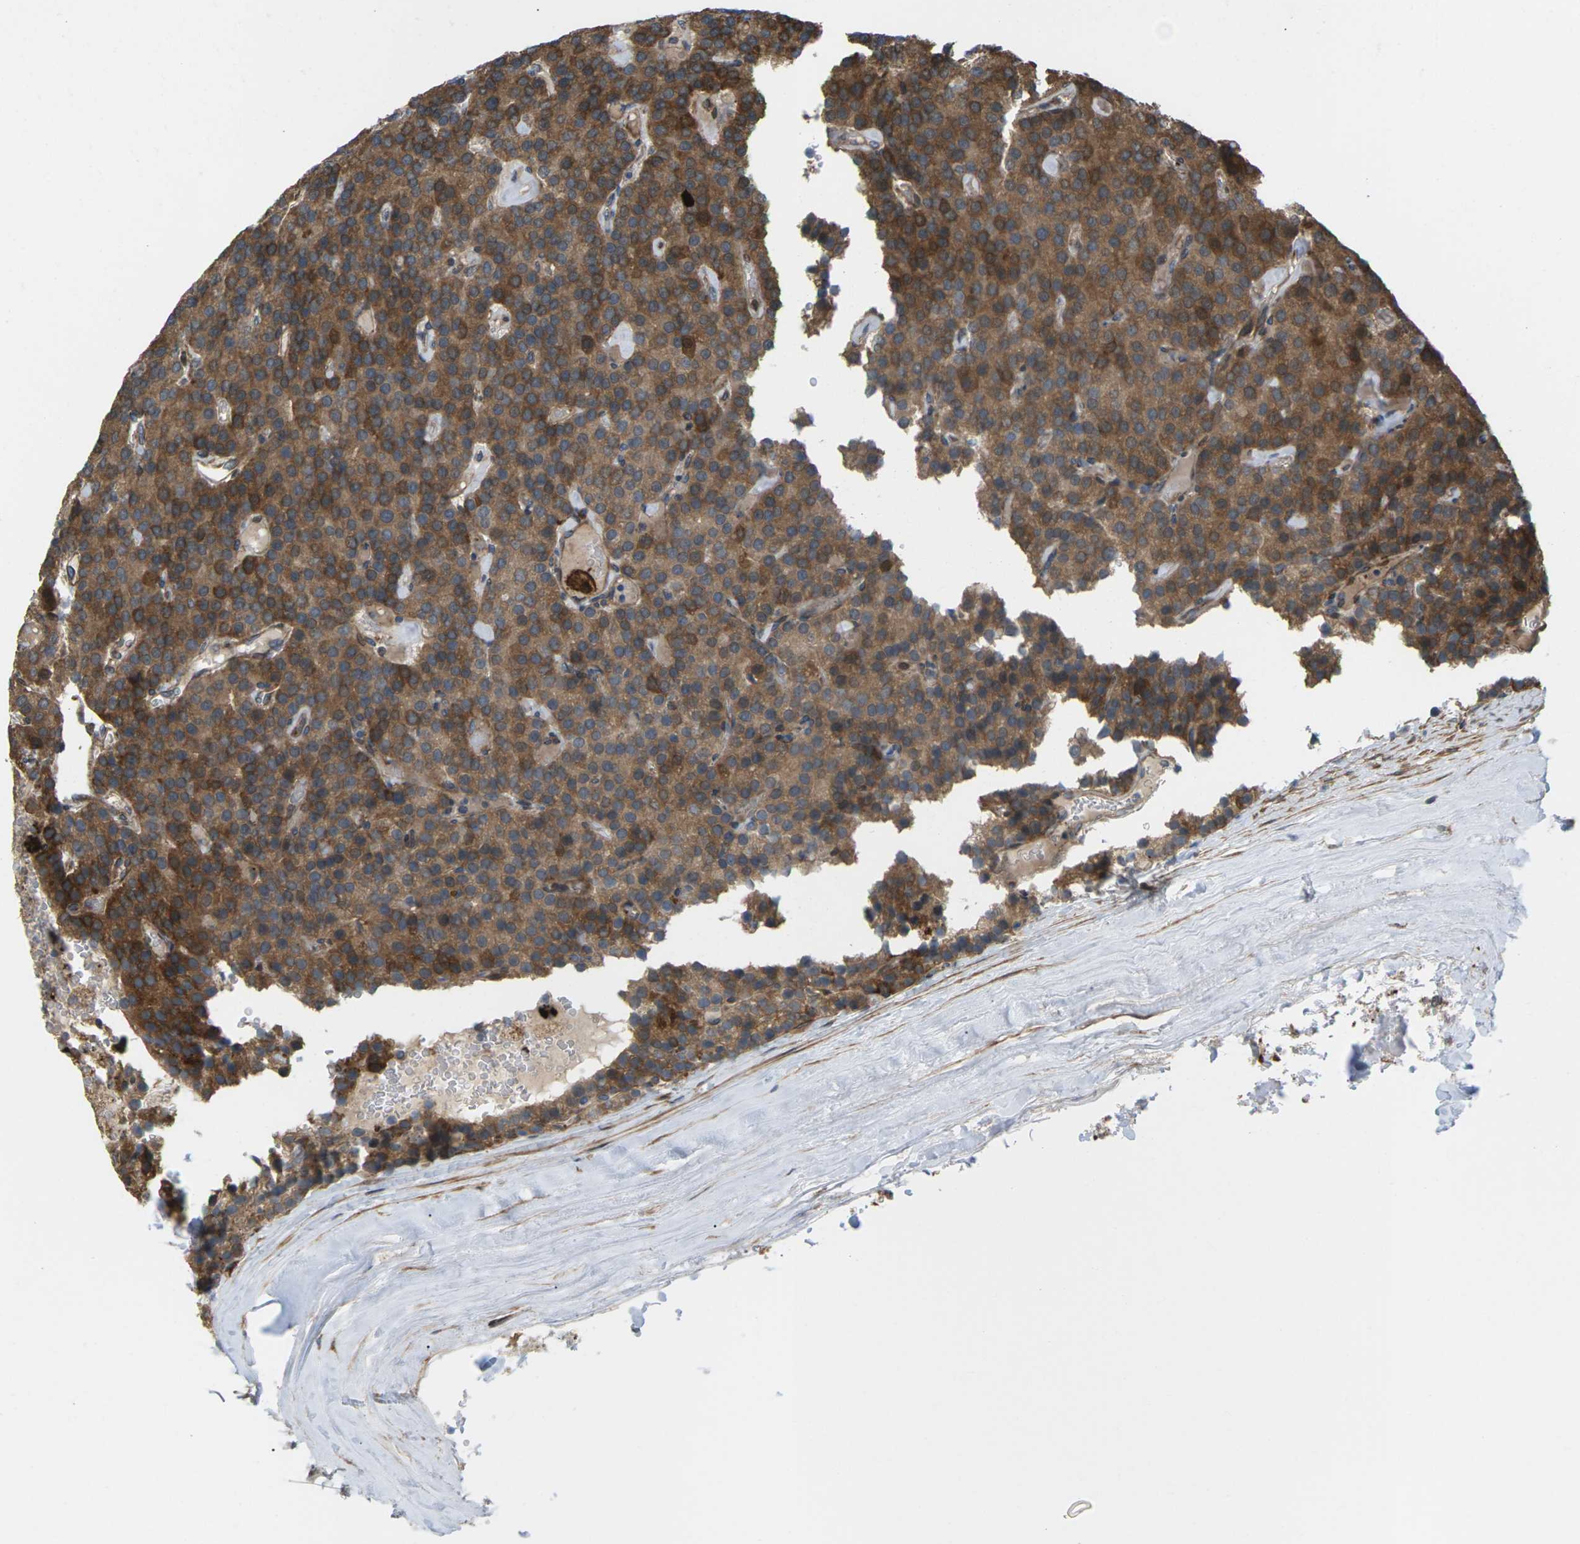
{"staining": {"intensity": "strong", "quantity": ">75%", "location": "cytoplasmic/membranous"}, "tissue": "parathyroid gland", "cell_type": "Glandular cells", "image_type": "normal", "snomed": [{"axis": "morphology", "description": "Normal tissue, NOS"}, {"axis": "morphology", "description": "Adenoma, NOS"}, {"axis": "topography", "description": "Parathyroid gland"}], "caption": "High-magnification brightfield microscopy of benign parathyroid gland stained with DAB (brown) and counterstained with hematoxylin (blue). glandular cells exhibit strong cytoplasmic/membranous expression is appreciated in approximately>75% of cells.", "gene": "ROBO1", "patient": {"sex": "female", "age": 86}}